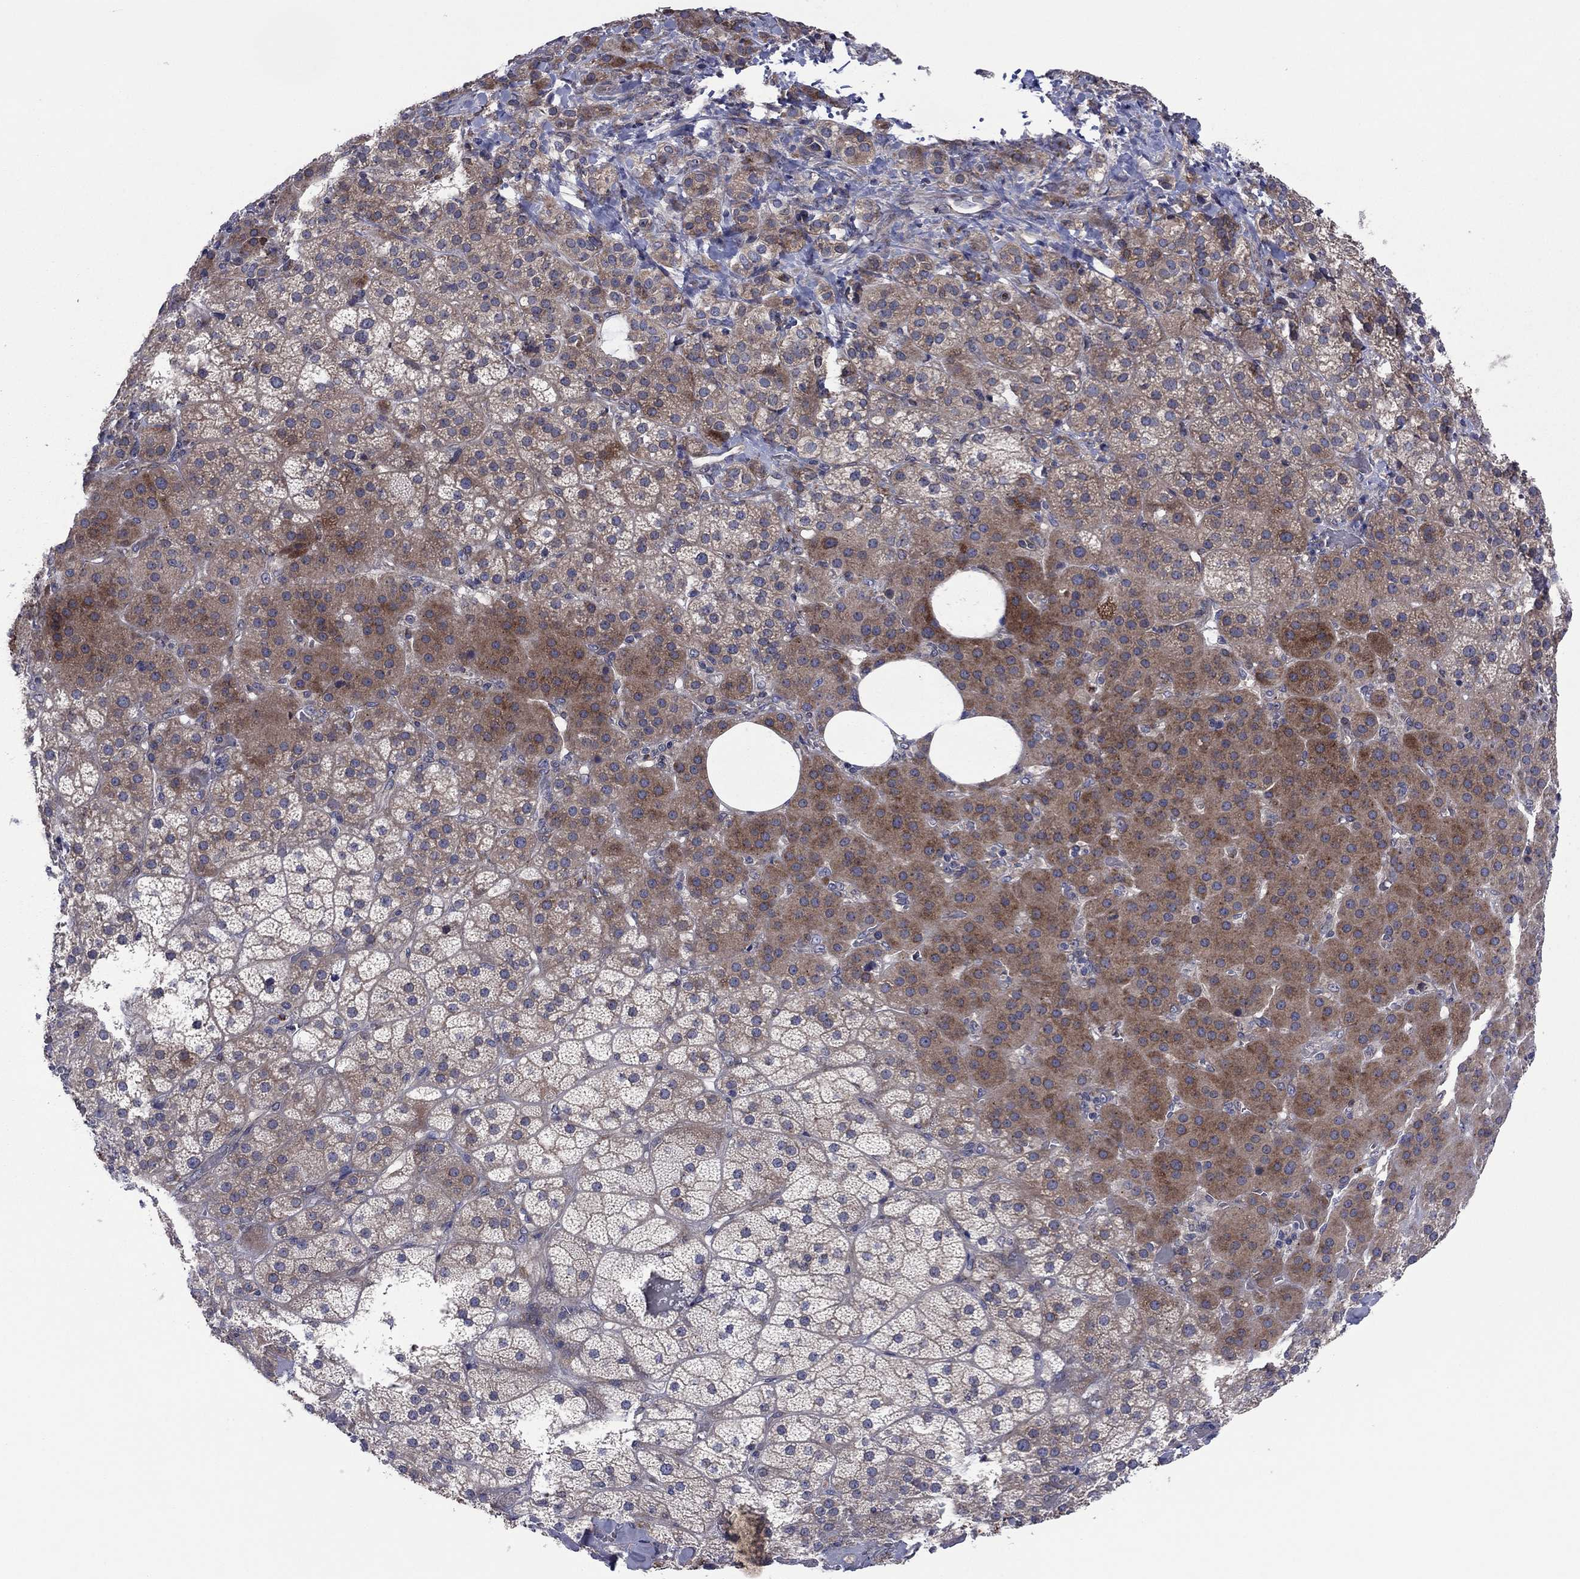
{"staining": {"intensity": "moderate", "quantity": "25%-75%", "location": "cytoplasmic/membranous"}, "tissue": "adrenal gland", "cell_type": "Glandular cells", "image_type": "normal", "snomed": [{"axis": "morphology", "description": "Normal tissue, NOS"}, {"axis": "topography", "description": "Adrenal gland"}], "caption": "A photomicrograph showing moderate cytoplasmic/membranous expression in approximately 25%-75% of glandular cells in normal adrenal gland, as visualized by brown immunohistochemical staining.", "gene": "GPR155", "patient": {"sex": "male", "age": 57}}